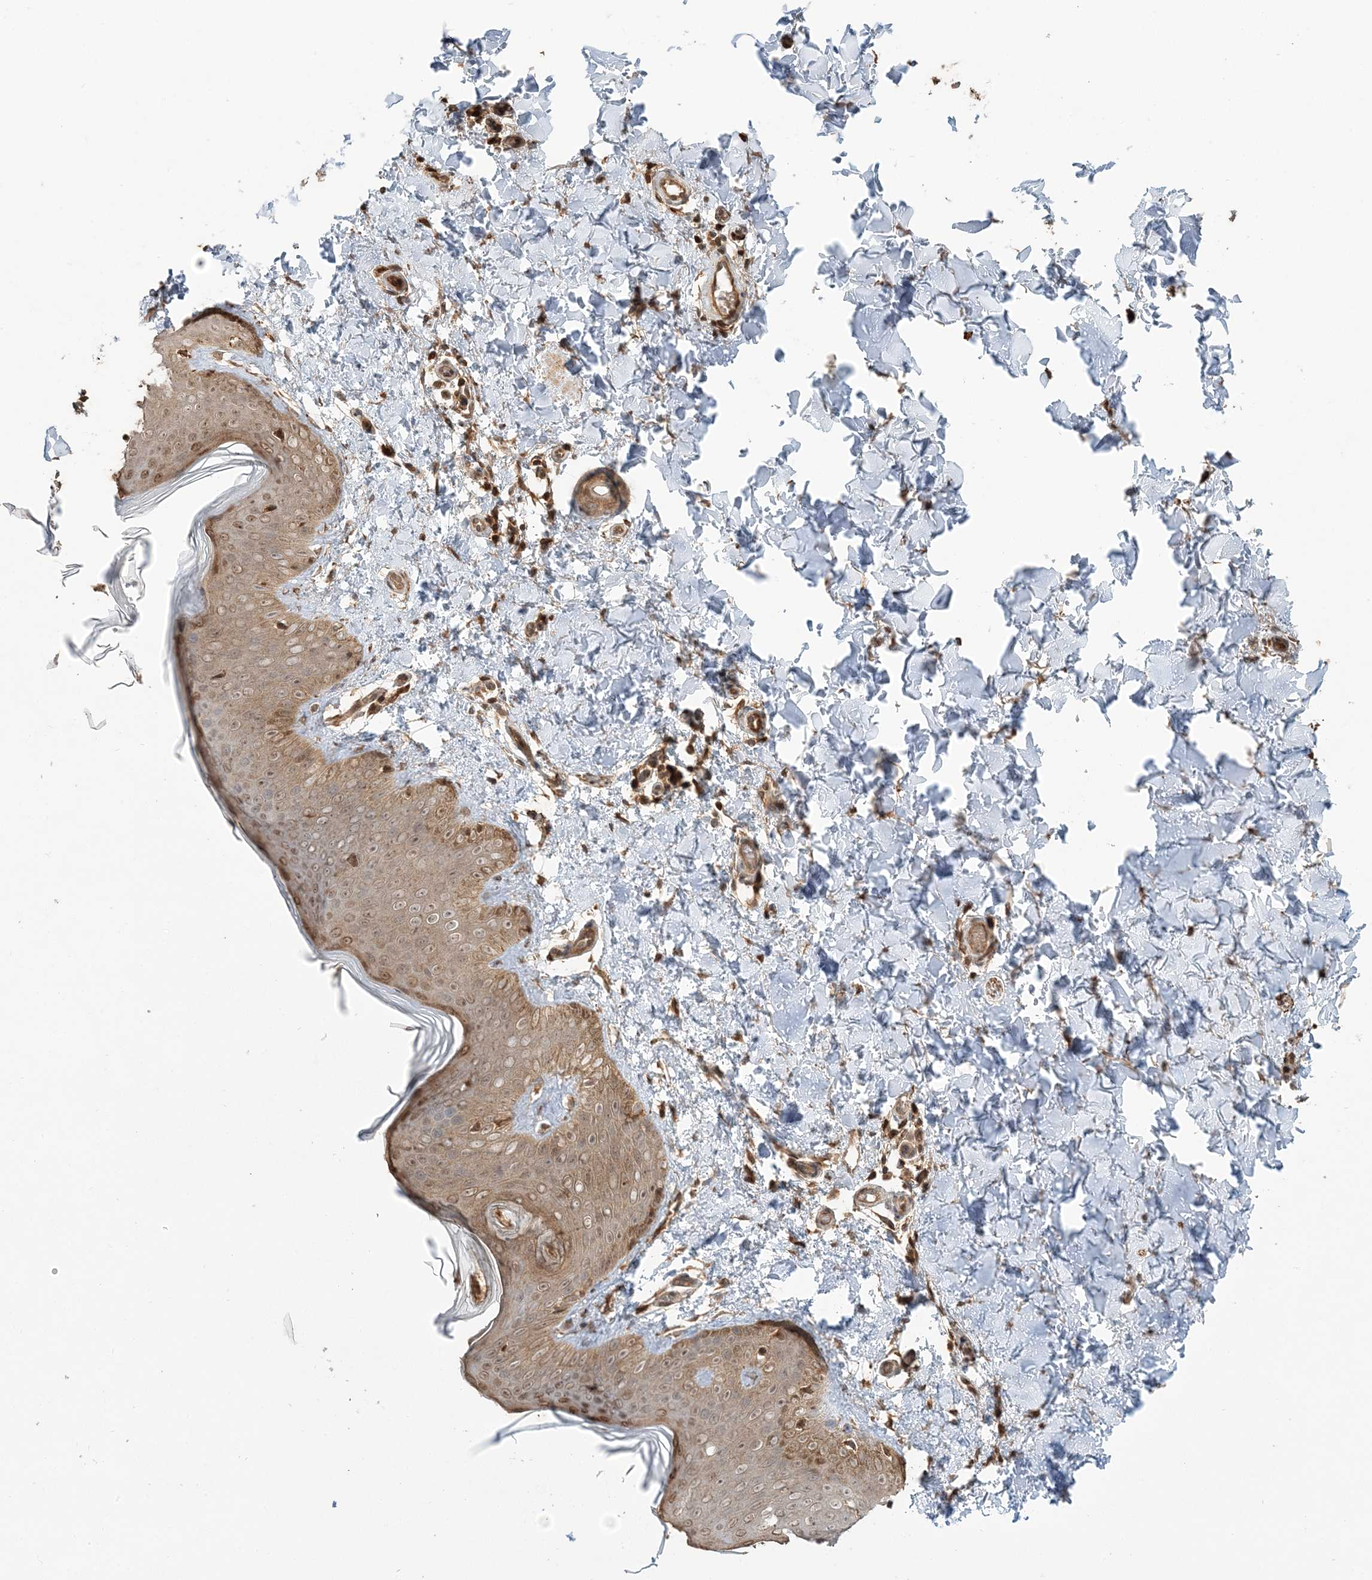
{"staining": {"intensity": "weak", "quantity": ">75%", "location": "cytoplasmic/membranous"}, "tissue": "skin", "cell_type": "Fibroblasts", "image_type": "normal", "snomed": [{"axis": "morphology", "description": "Normal tissue, NOS"}, {"axis": "topography", "description": "Skin"}], "caption": "Immunohistochemistry (IHC) of unremarkable skin displays low levels of weak cytoplasmic/membranous staining in approximately >75% of fibroblasts. (Brightfield microscopy of DAB IHC at high magnification).", "gene": "CAB39", "patient": {"sex": "male", "age": 36}}